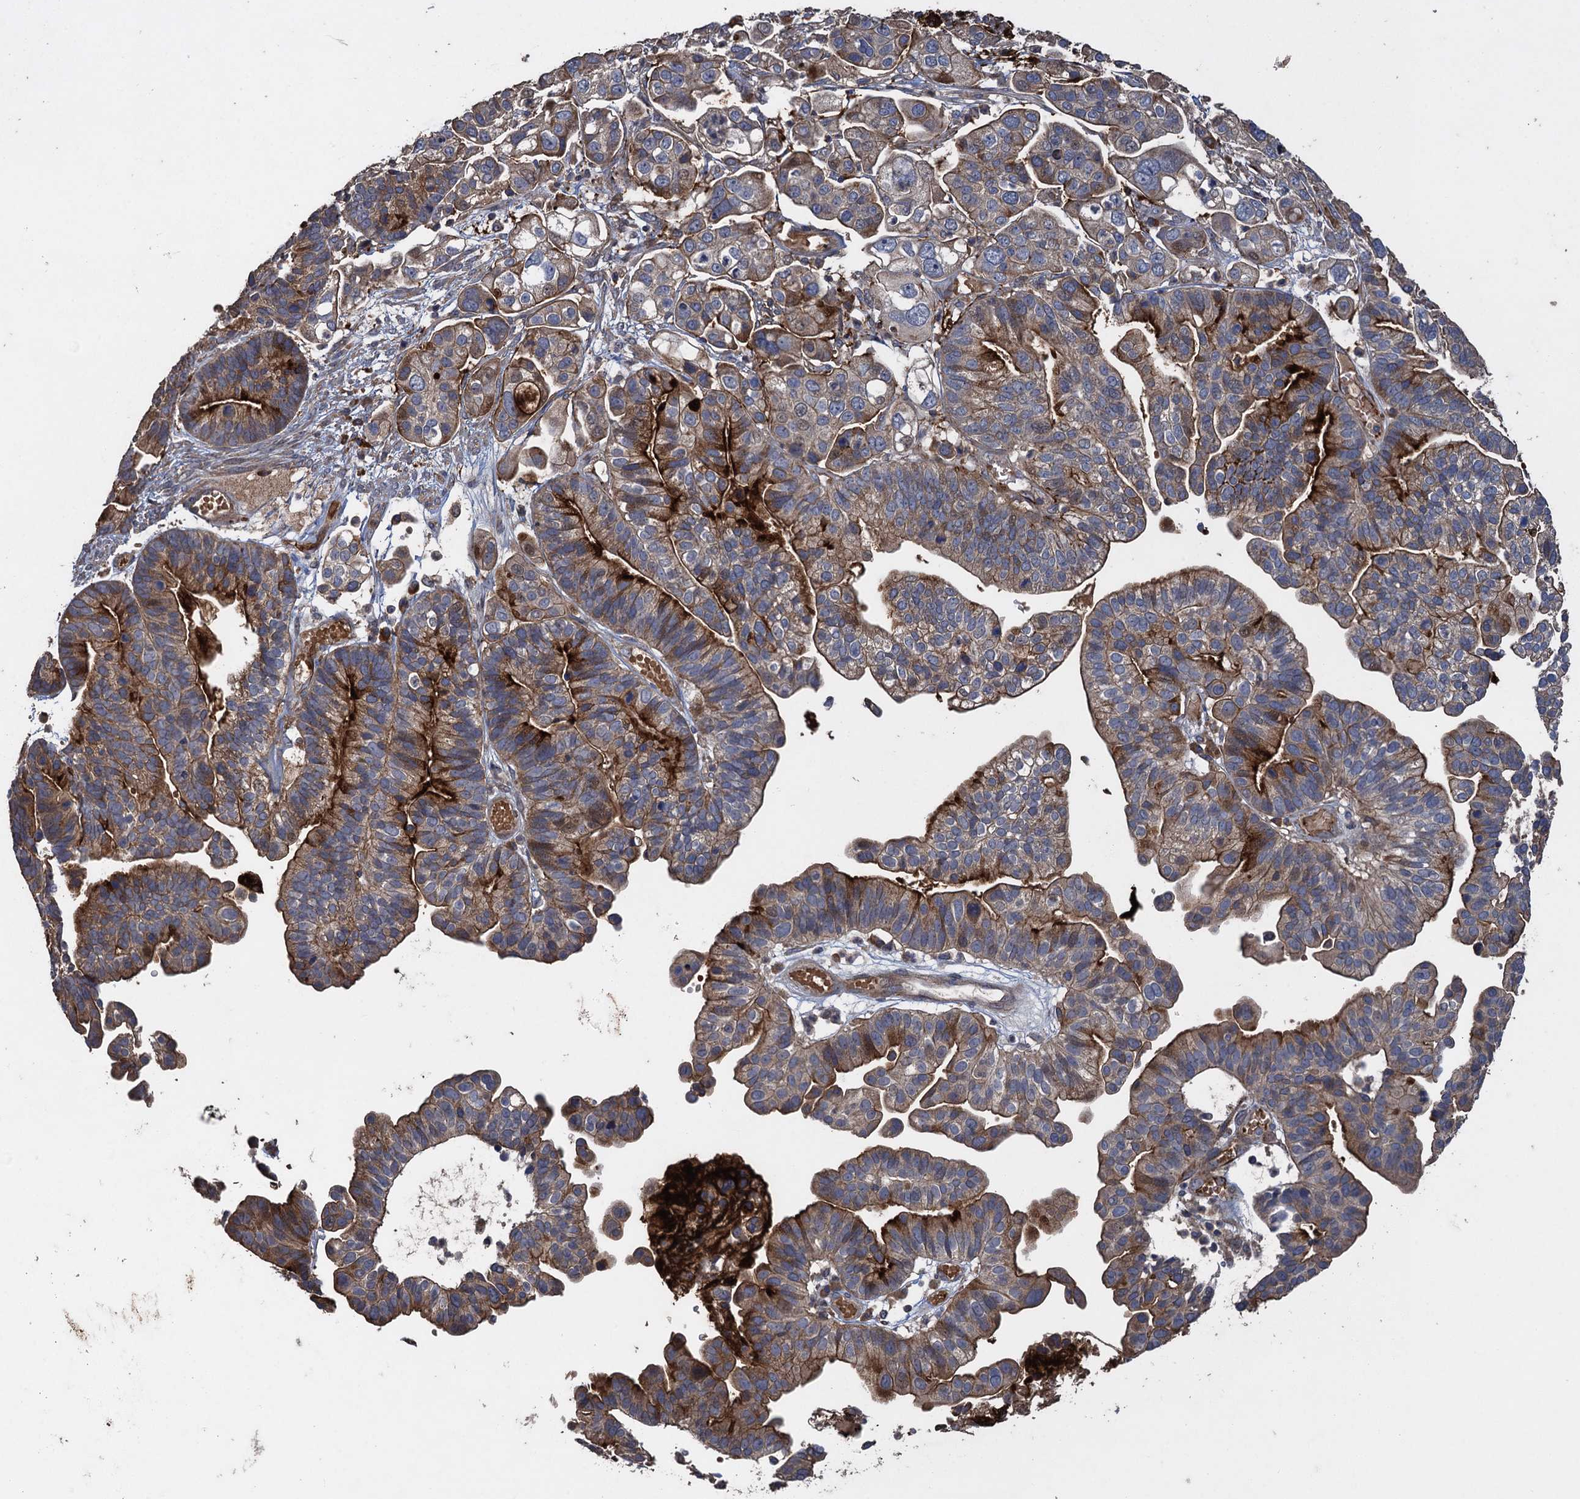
{"staining": {"intensity": "strong", "quantity": "25%-75%", "location": "cytoplasmic/membranous"}, "tissue": "ovarian cancer", "cell_type": "Tumor cells", "image_type": "cancer", "snomed": [{"axis": "morphology", "description": "Cystadenocarcinoma, serous, NOS"}, {"axis": "topography", "description": "Ovary"}], "caption": "About 25%-75% of tumor cells in human serous cystadenocarcinoma (ovarian) exhibit strong cytoplasmic/membranous protein staining as visualized by brown immunohistochemical staining.", "gene": "TXNDC11", "patient": {"sex": "female", "age": 56}}